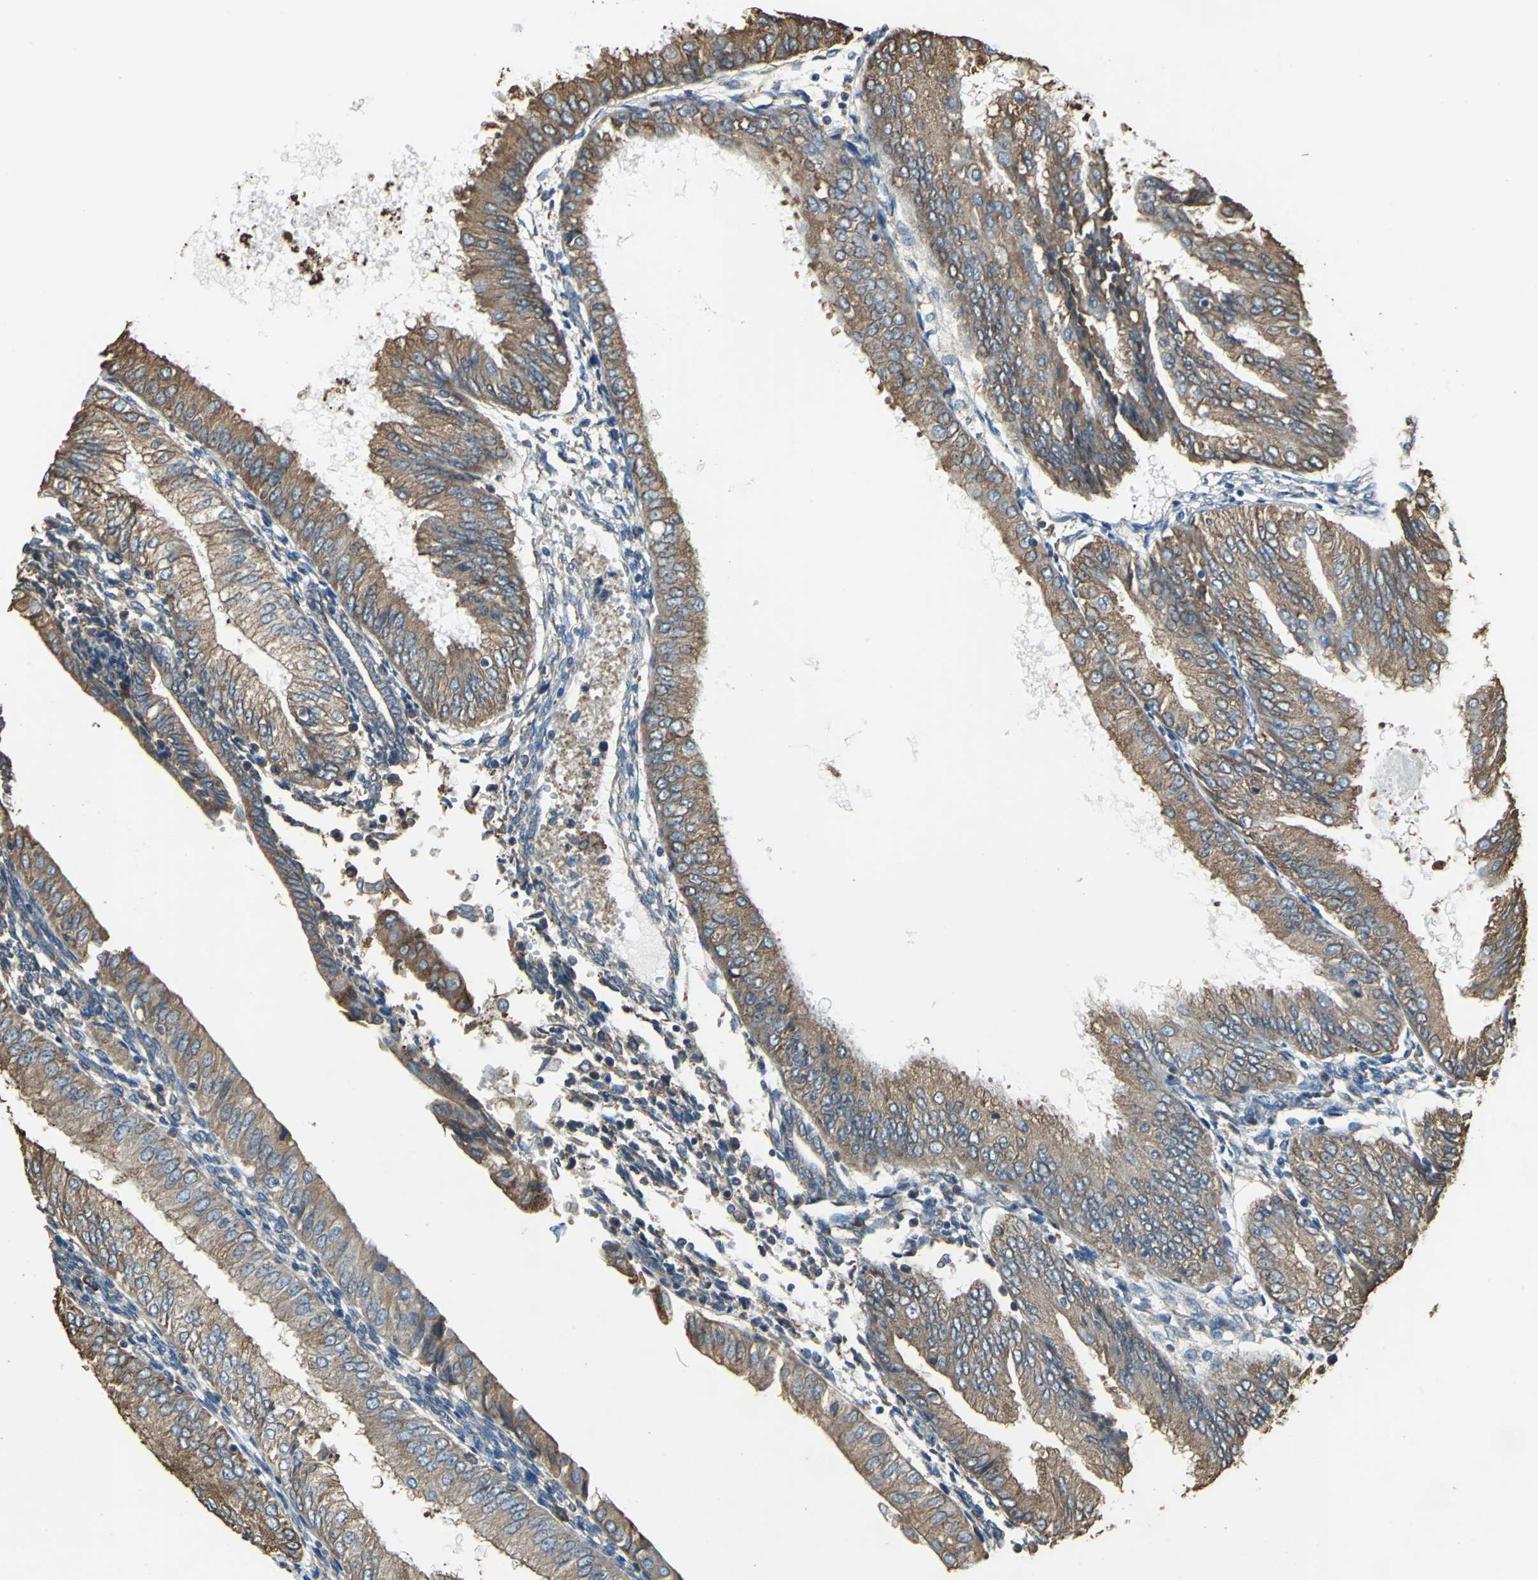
{"staining": {"intensity": "strong", "quantity": ">75%", "location": "cytoplasmic/membranous"}, "tissue": "endometrial cancer", "cell_type": "Tumor cells", "image_type": "cancer", "snomed": [{"axis": "morphology", "description": "Adenocarcinoma, NOS"}, {"axis": "topography", "description": "Endometrium"}], "caption": "High-power microscopy captured an immunohistochemistry (IHC) micrograph of adenocarcinoma (endometrial), revealing strong cytoplasmic/membranous positivity in approximately >75% of tumor cells.", "gene": "GPANK1", "patient": {"sex": "female", "age": 53}}